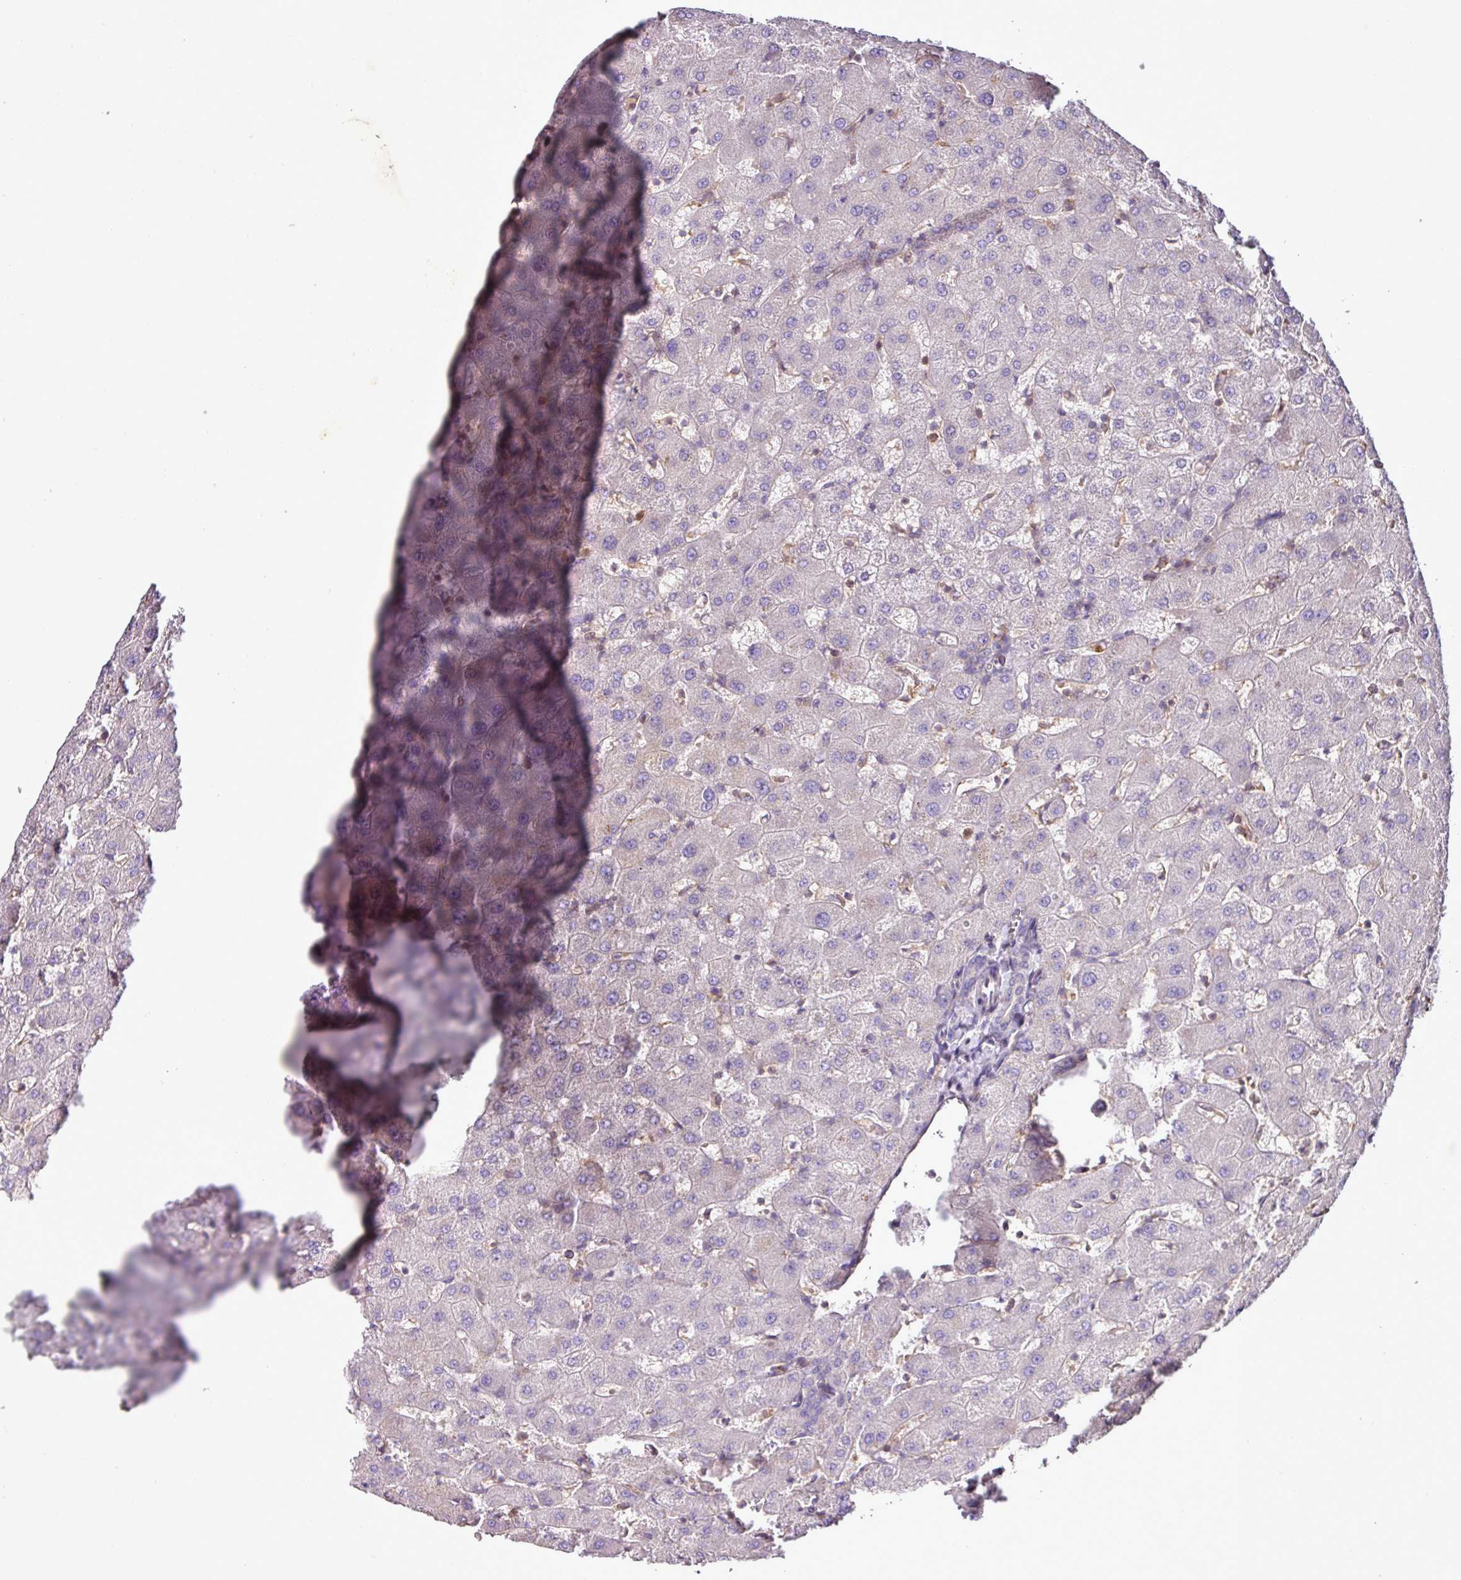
{"staining": {"intensity": "negative", "quantity": "none", "location": "none"}, "tissue": "liver", "cell_type": "Cholangiocytes", "image_type": "normal", "snomed": [{"axis": "morphology", "description": "Normal tissue, NOS"}, {"axis": "topography", "description": "Liver"}], "caption": "IHC of benign human liver demonstrates no positivity in cholangiocytes.", "gene": "TMEM107", "patient": {"sex": "female", "age": 63}}